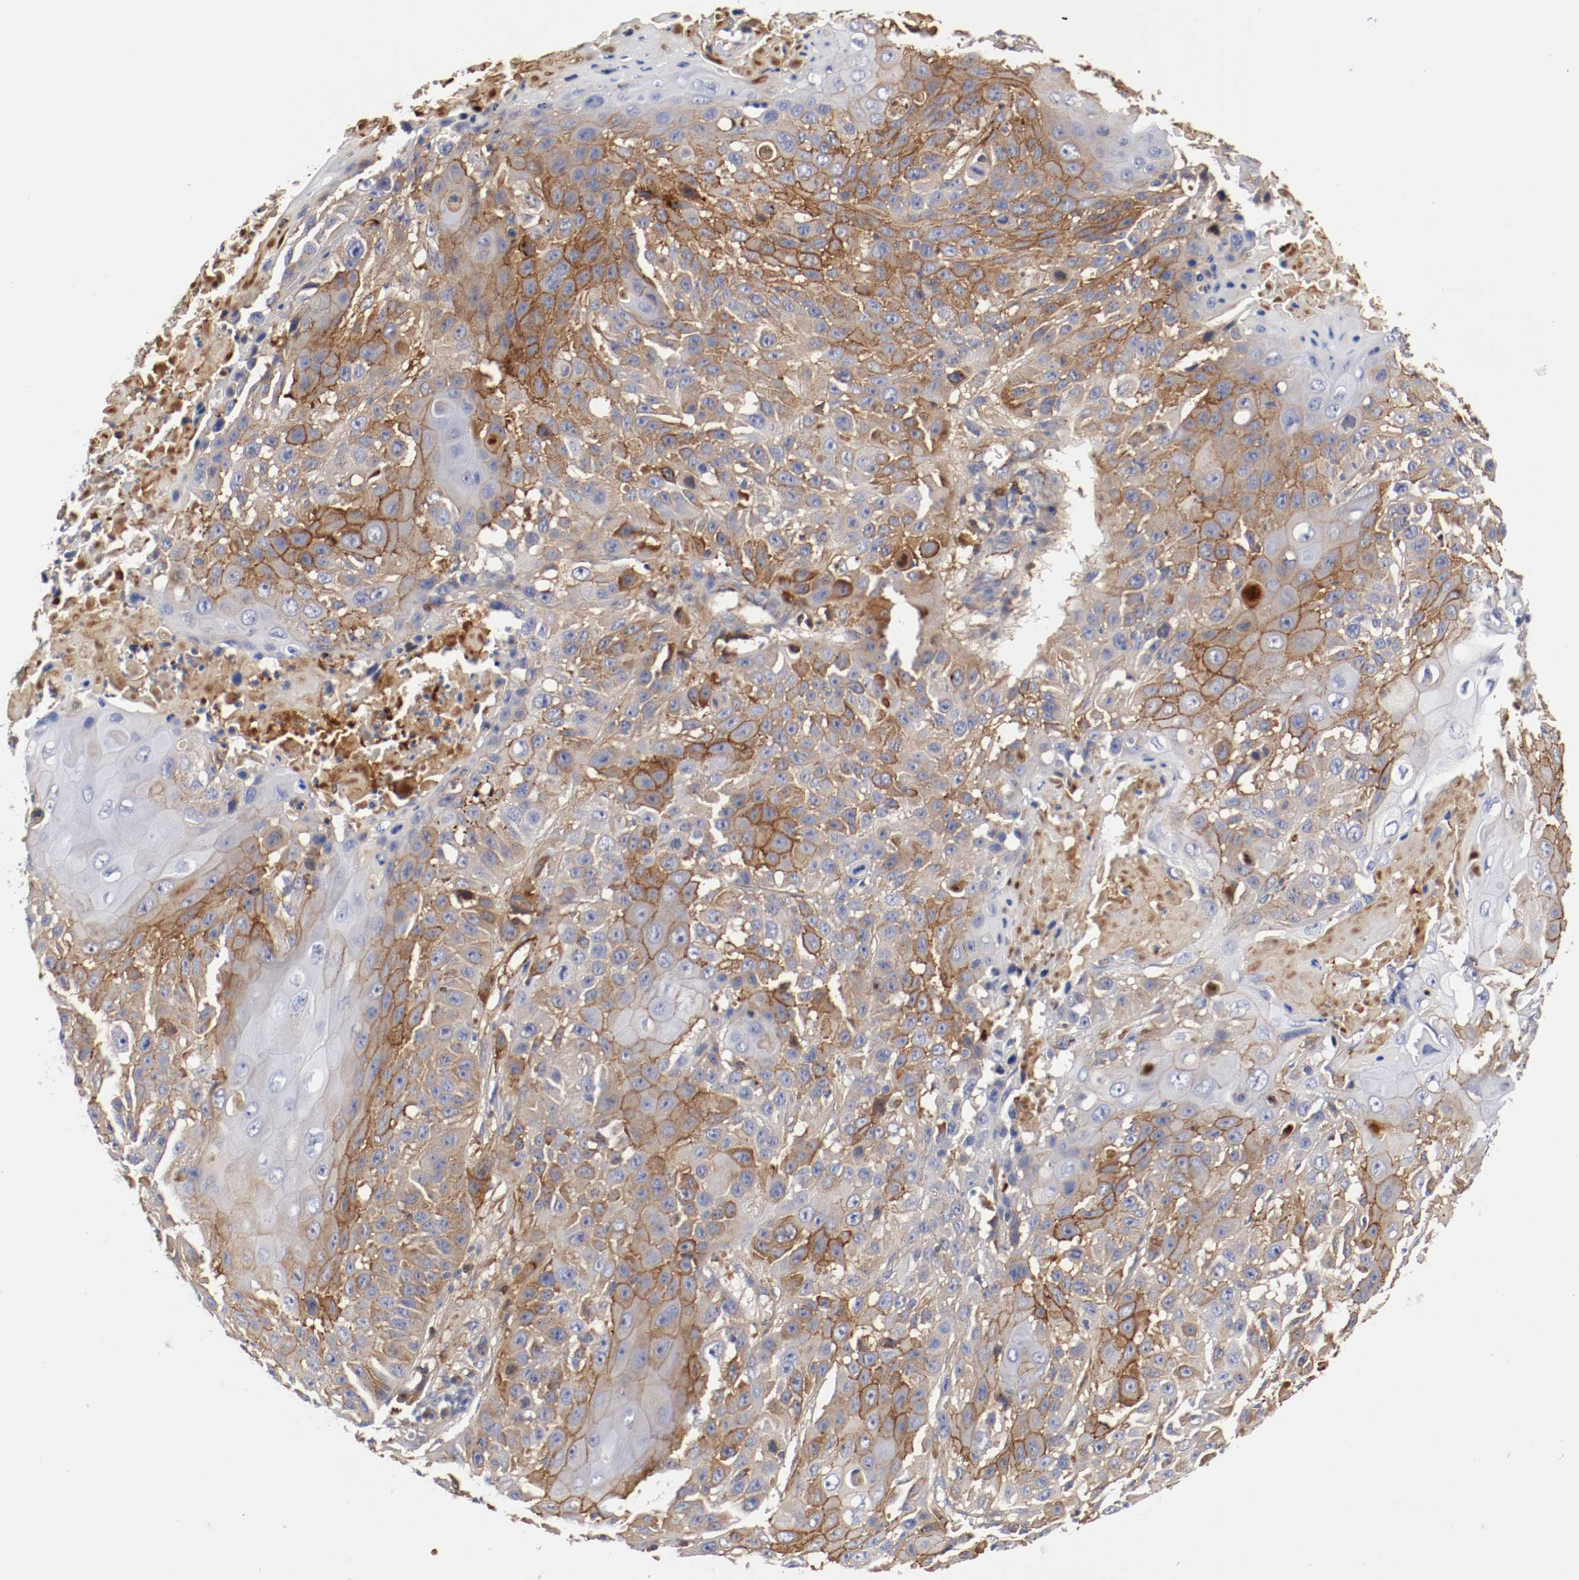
{"staining": {"intensity": "moderate", "quantity": "25%-75%", "location": "cytoplasmic/membranous"}, "tissue": "cervical cancer", "cell_type": "Tumor cells", "image_type": "cancer", "snomed": [{"axis": "morphology", "description": "Squamous cell carcinoma, NOS"}, {"axis": "topography", "description": "Cervix"}], "caption": "Immunohistochemistry (IHC) photomicrograph of neoplastic tissue: cervical cancer (squamous cell carcinoma) stained using immunohistochemistry displays medium levels of moderate protein expression localized specifically in the cytoplasmic/membranous of tumor cells, appearing as a cytoplasmic/membranous brown color.", "gene": "FGFBP1", "patient": {"sex": "female", "age": 39}}